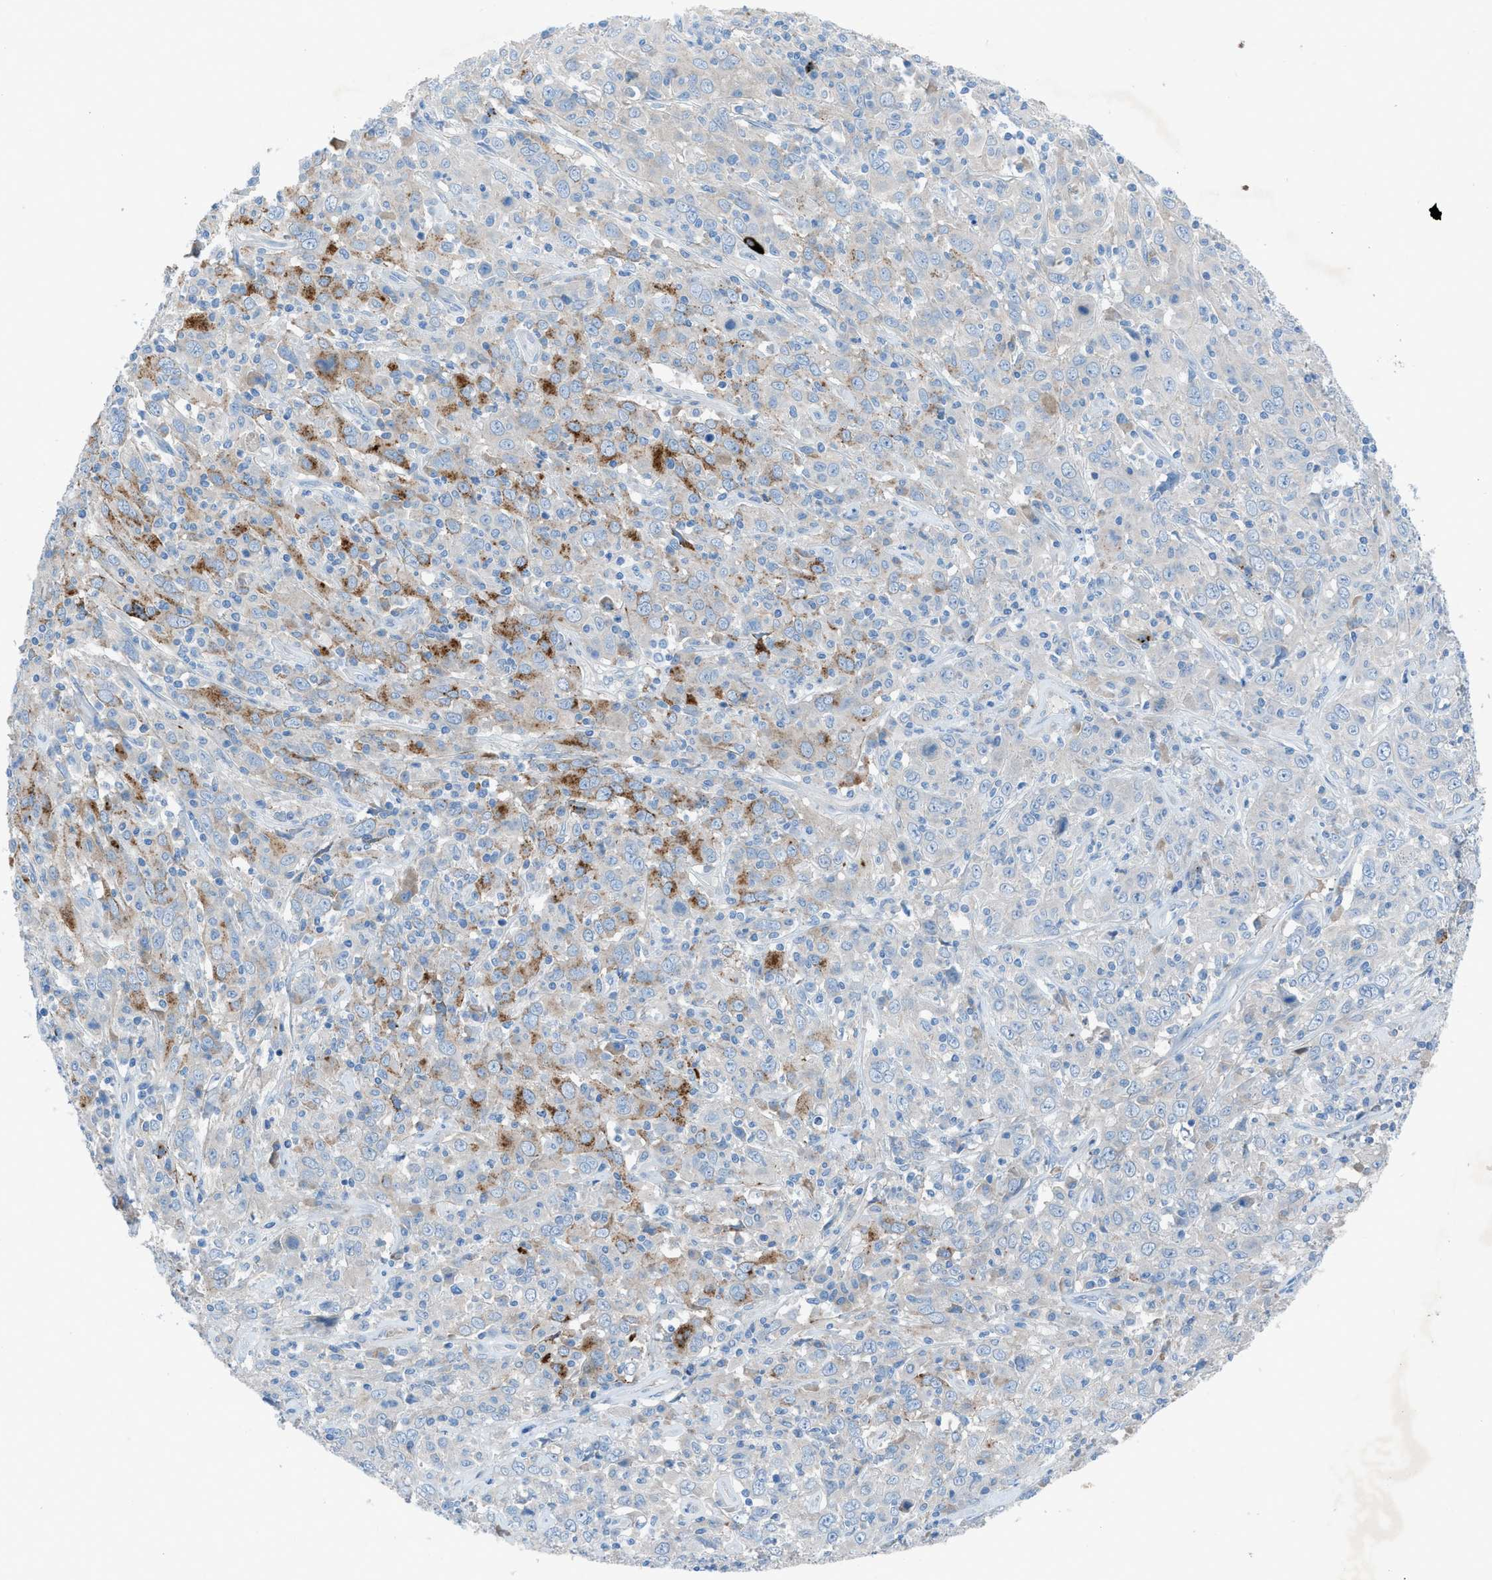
{"staining": {"intensity": "moderate", "quantity": "<25%", "location": "cytoplasmic/membranous"}, "tissue": "cervical cancer", "cell_type": "Tumor cells", "image_type": "cancer", "snomed": [{"axis": "morphology", "description": "Squamous cell carcinoma, NOS"}, {"axis": "topography", "description": "Cervix"}], "caption": "Immunohistochemistry histopathology image of human cervical squamous cell carcinoma stained for a protein (brown), which shows low levels of moderate cytoplasmic/membranous positivity in about <25% of tumor cells.", "gene": "C5AR2", "patient": {"sex": "female", "age": 46}}